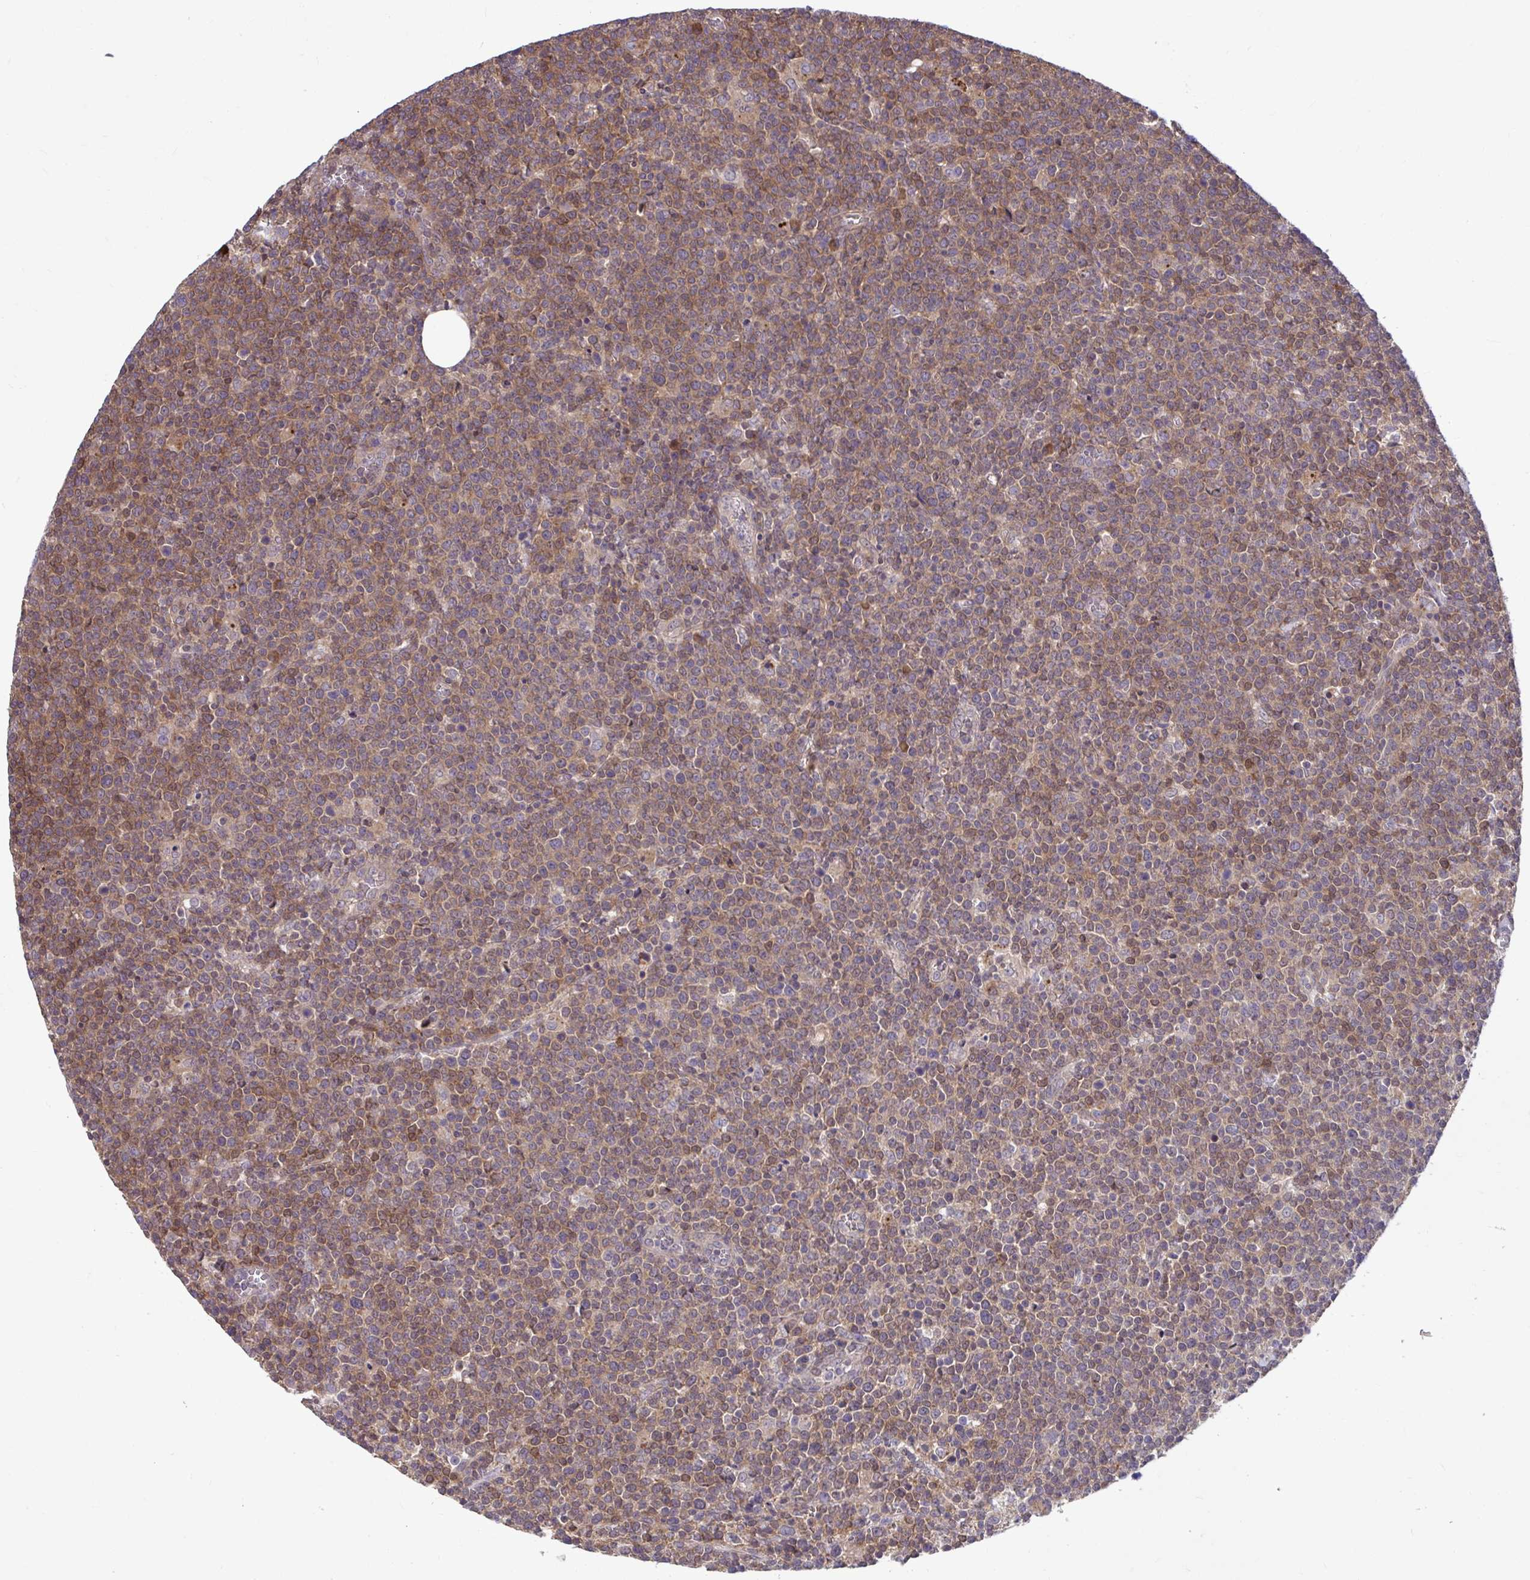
{"staining": {"intensity": "moderate", "quantity": ">75%", "location": "cytoplasmic/membranous"}, "tissue": "lymphoma", "cell_type": "Tumor cells", "image_type": "cancer", "snomed": [{"axis": "morphology", "description": "Malignant lymphoma, non-Hodgkin's type, High grade"}, {"axis": "topography", "description": "Lymph node"}], "caption": "Tumor cells exhibit moderate cytoplasmic/membranous positivity in about >75% of cells in lymphoma. Nuclei are stained in blue.", "gene": "PCDHB7", "patient": {"sex": "male", "age": 61}}